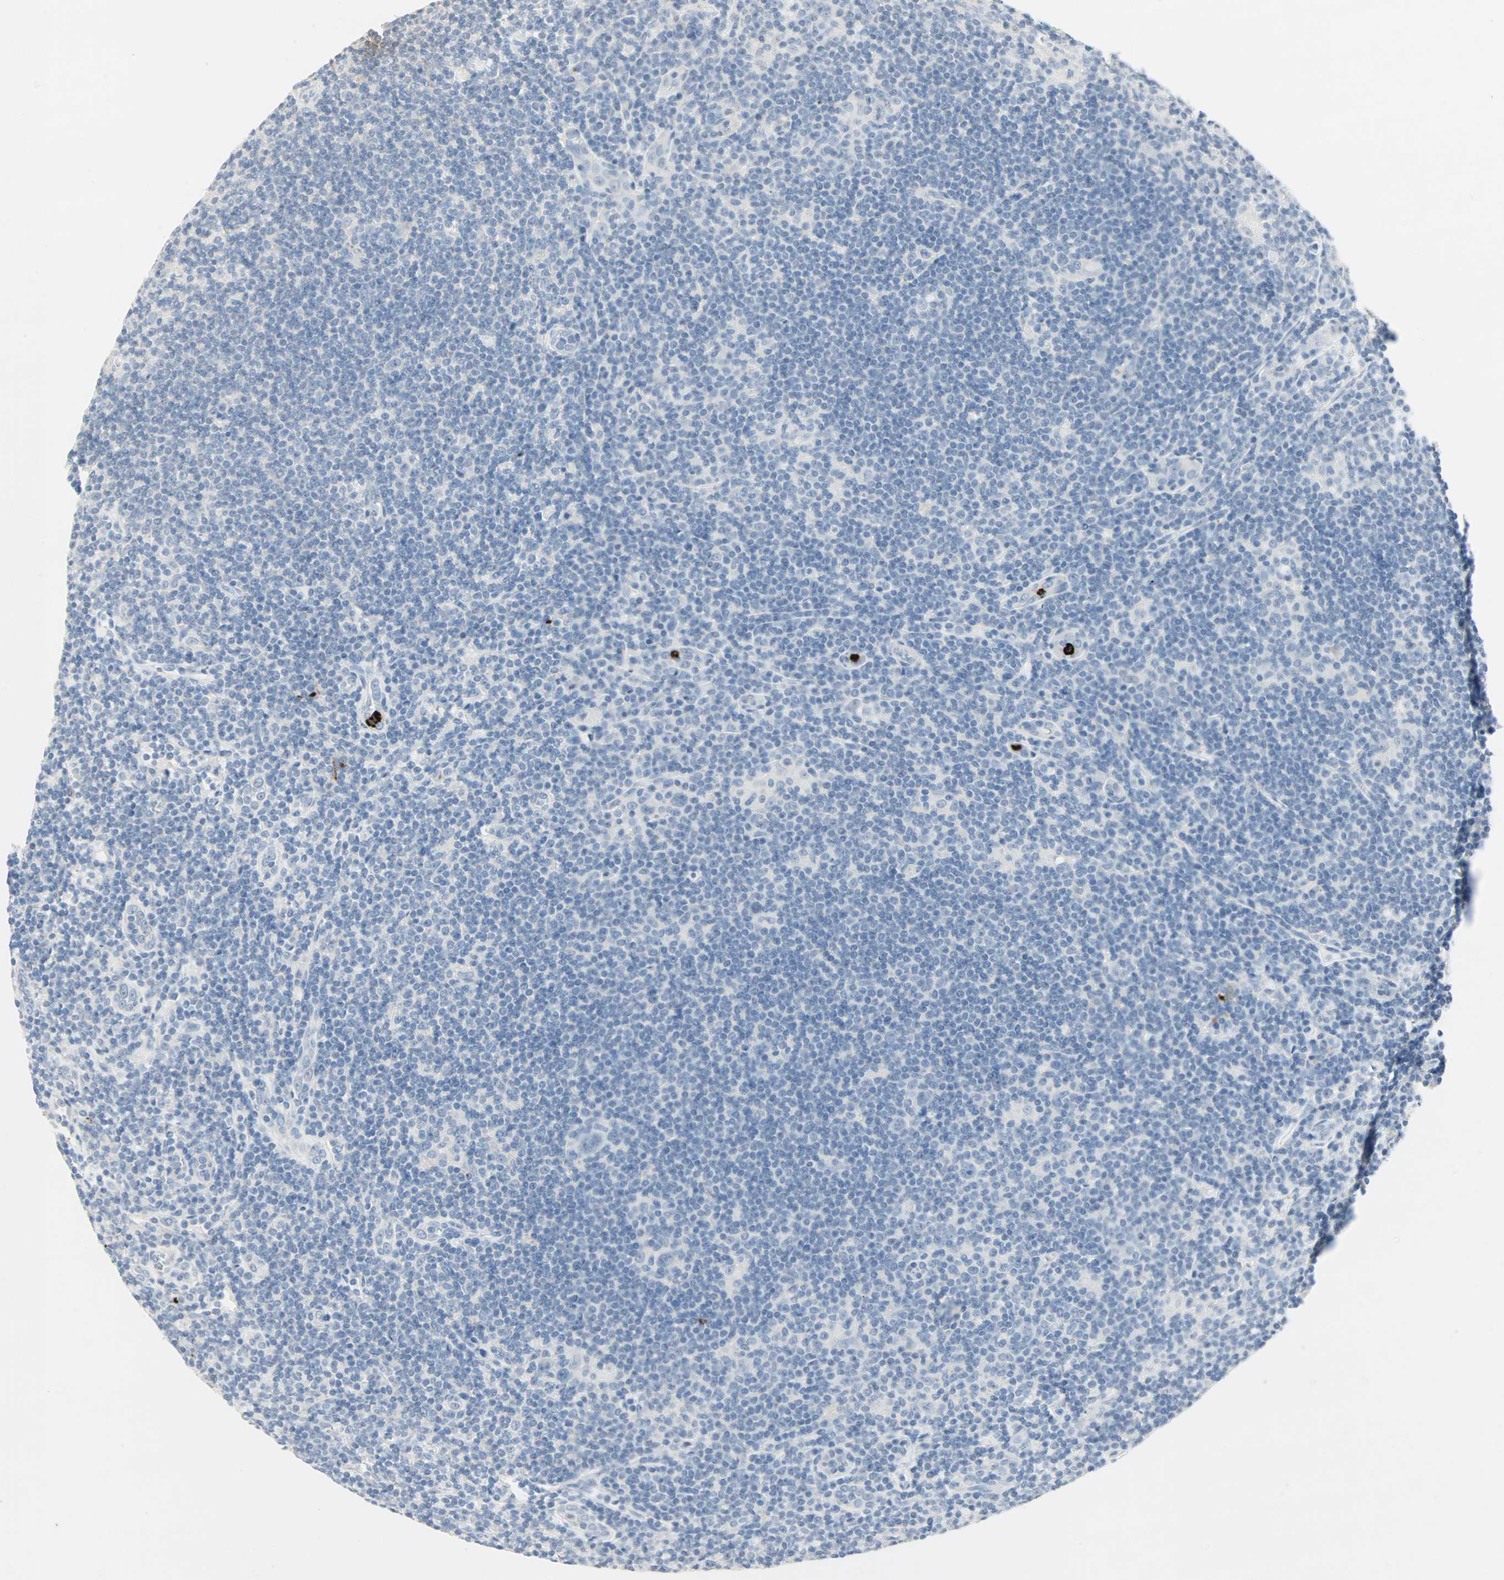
{"staining": {"intensity": "negative", "quantity": "none", "location": "none"}, "tissue": "lymphoma", "cell_type": "Tumor cells", "image_type": "cancer", "snomed": [{"axis": "morphology", "description": "Hodgkin's disease, NOS"}, {"axis": "topography", "description": "Lymph node"}], "caption": "Lymphoma was stained to show a protein in brown. There is no significant expression in tumor cells.", "gene": "CEACAM6", "patient": {"sex": "female", "age": 57}}